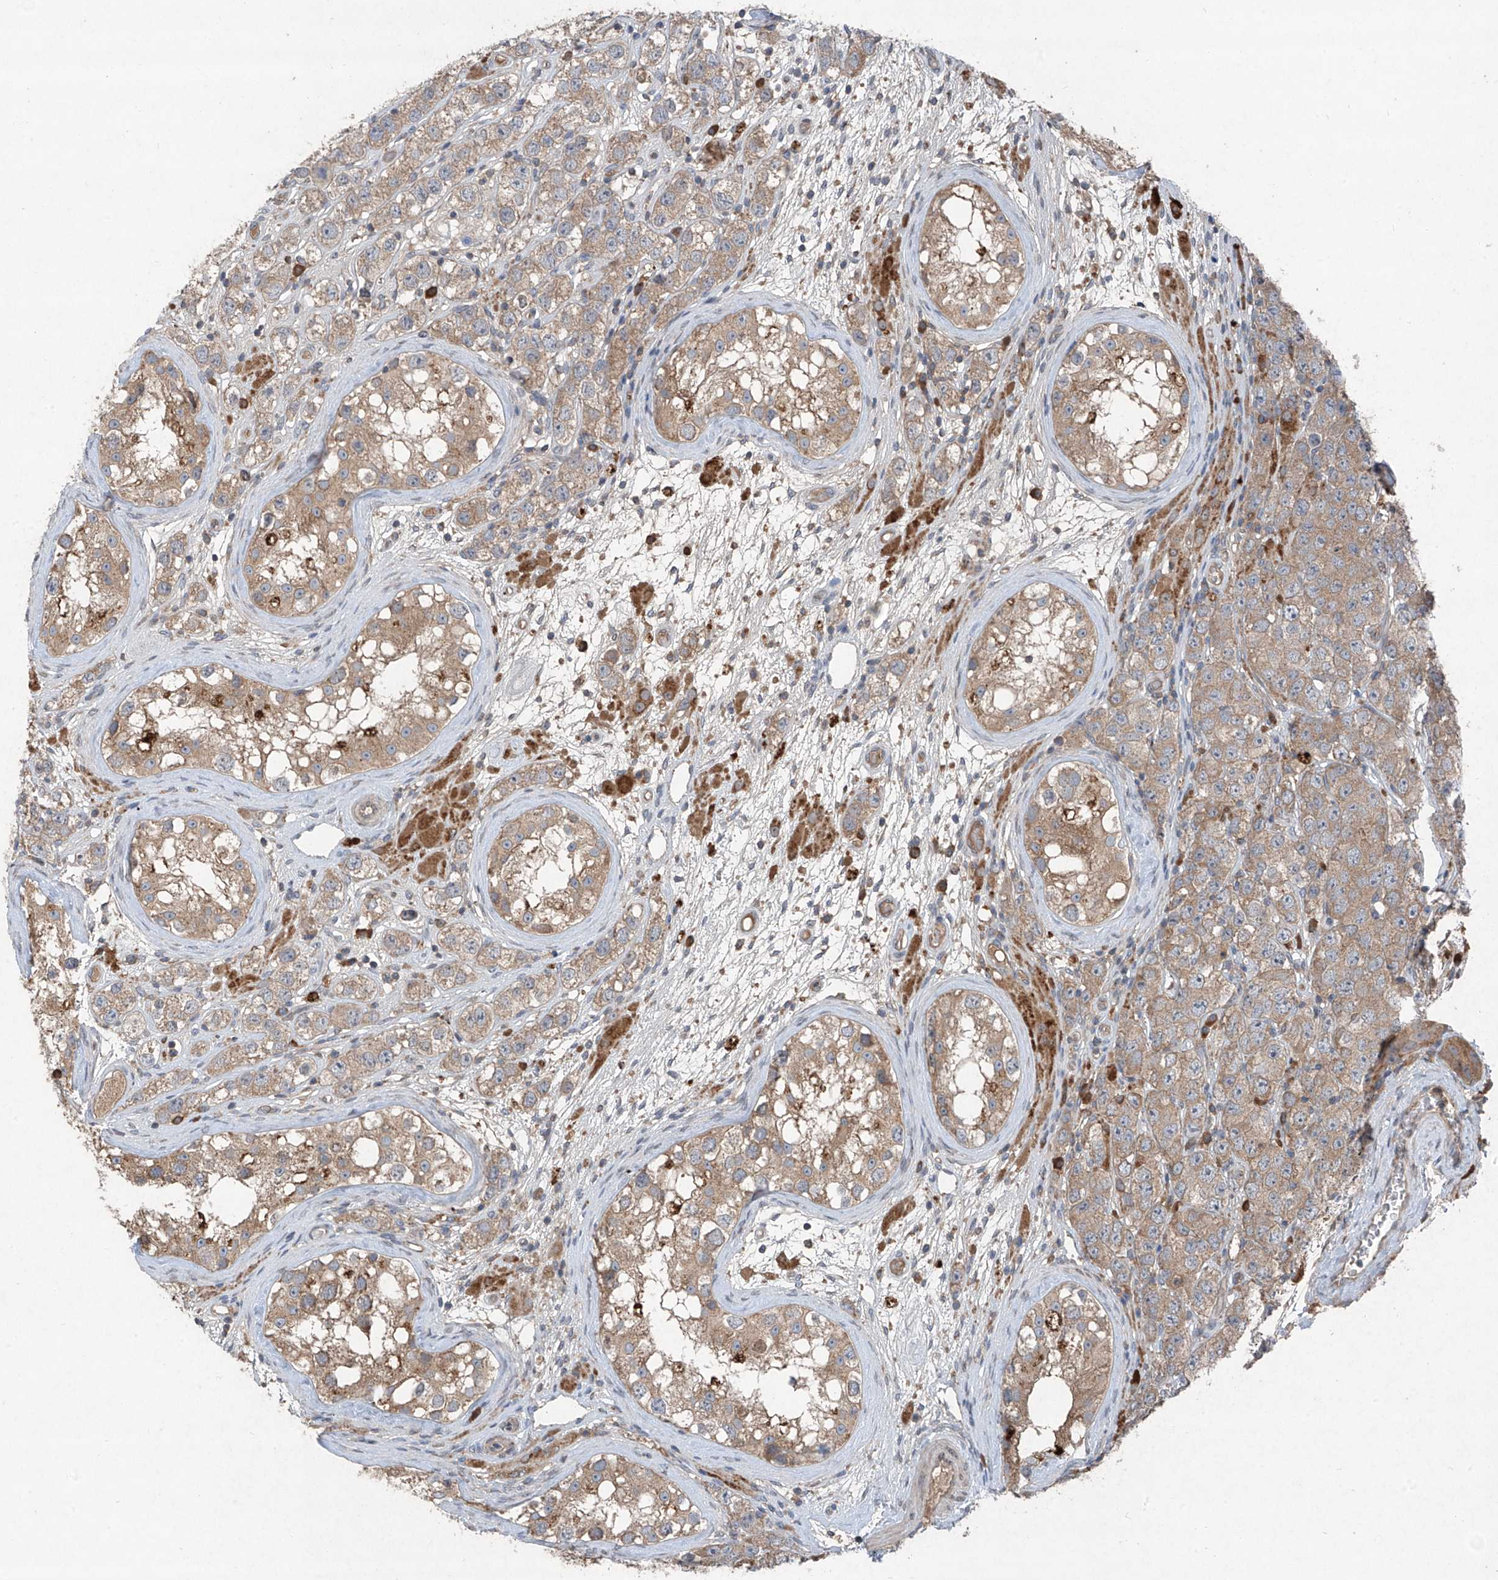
{"staining": {"intensity": "weak", "quantity": ">75%", "location": "cytoplasmic/membranous"}, "tissue": "testis cancer", "cell_type": "Tumor cells", "image_type": "cancer", "snomed": [{"axis": "morphology", "description": "Seminoma, NOS"}, {"axis": "topography", "description": "Testis"}], "caption": "A photomicrograph of testis seminoma stained for a protein reveals weak cytoplasmic/membranous brown staining in tumor cells.", "gene": "FOXRED2", "patient": {"sex": "male", "age": 28}}